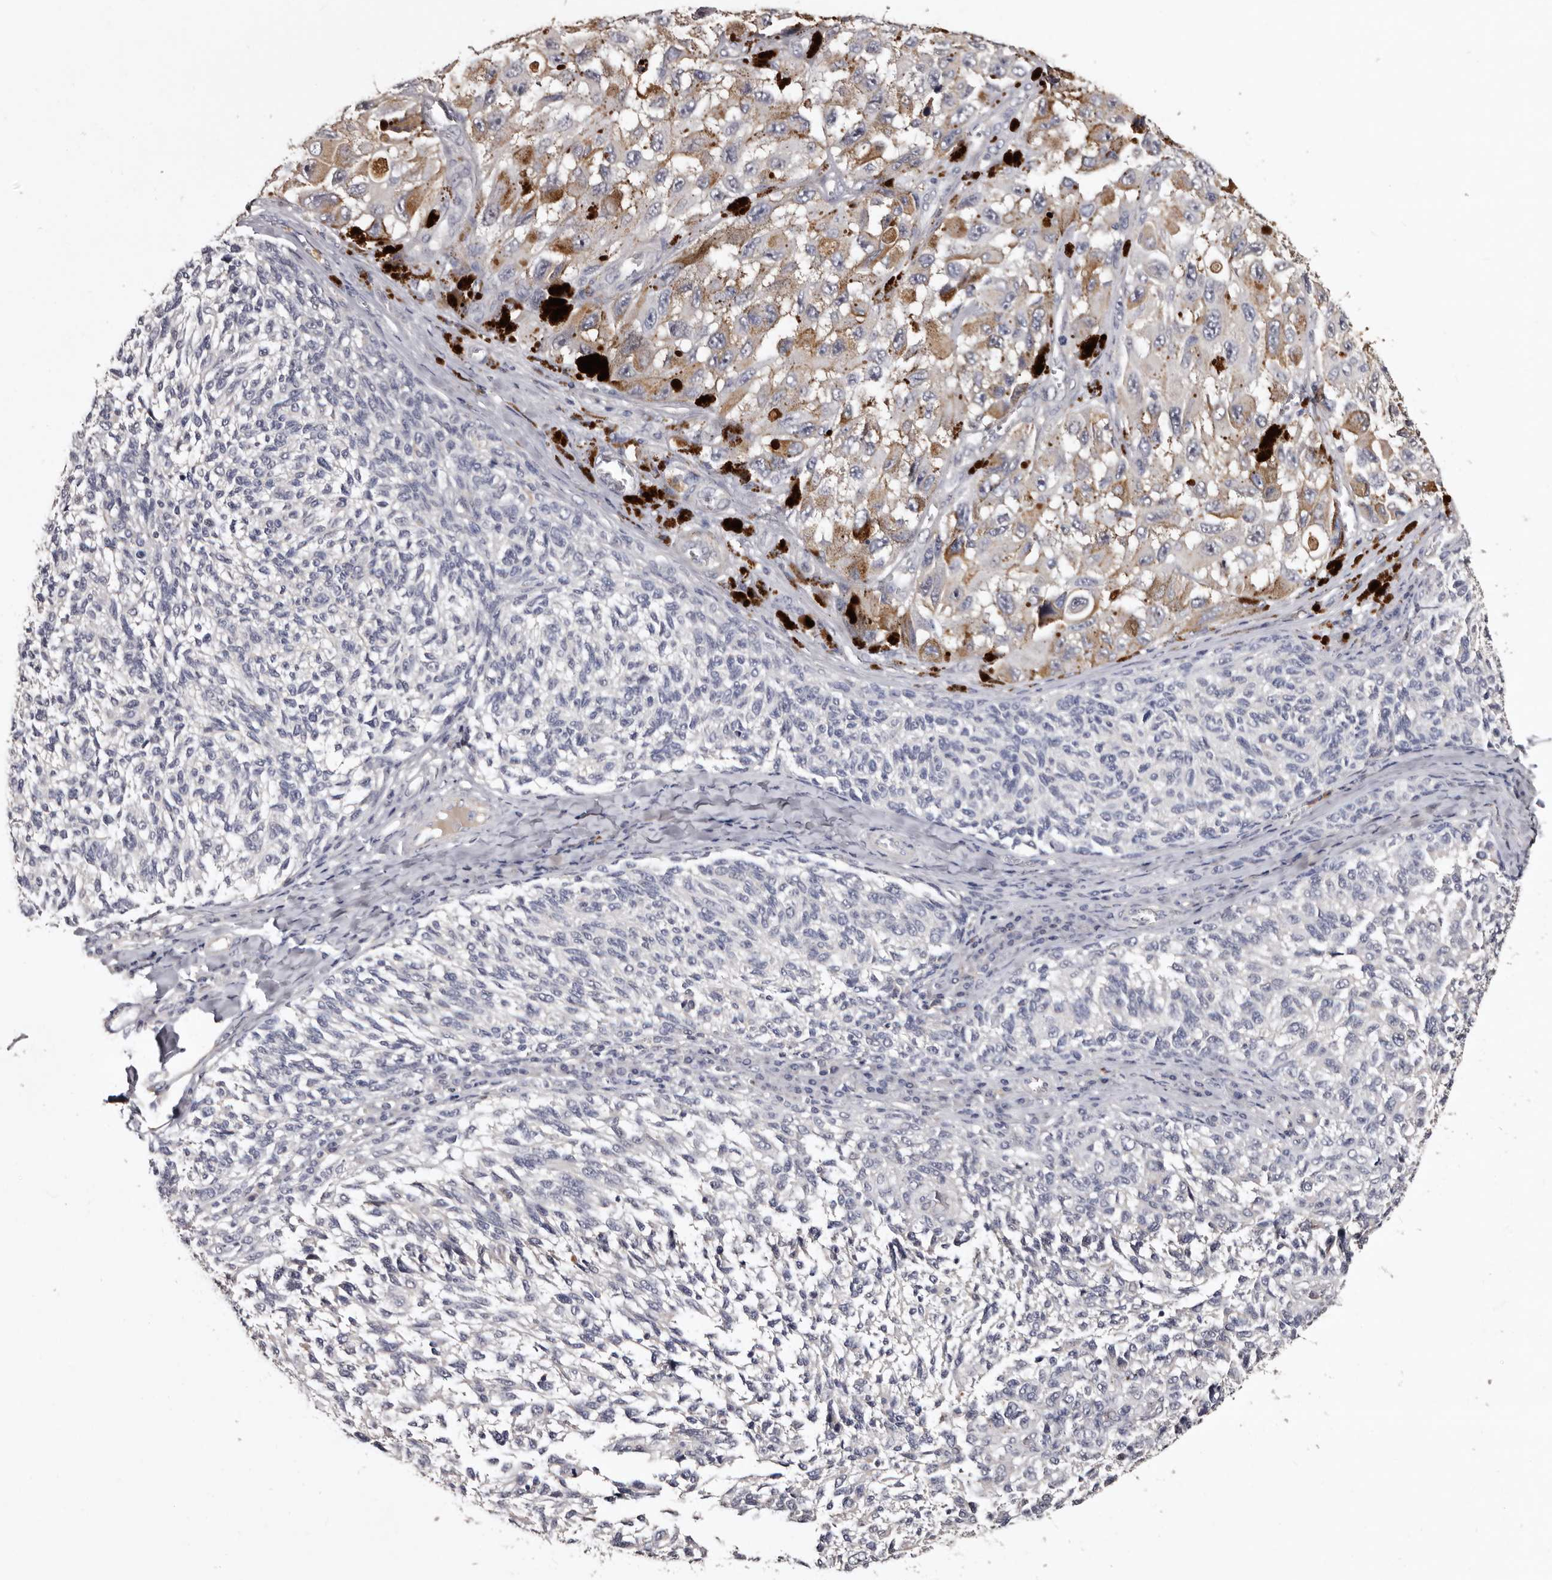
{"staining": {"intensity": "moderate", "quantity": "<25%", "location": "cytoplasmic/membranous"}, "tissue": "melanoma", "cell_type": "Tumor cells", "image_type": "cancer", "snomed": [{"axis": "morphology", "description": "Malignant melanoma, NOS"}, {"axis": "topography", "description": "Skin"}], "caption": "Immunohistochemical staining of melanoma reveals moderate cytoplasmic/membranous protein positivity in approximately <25% of tumor cells.", "gene": "SLC10A4", "patient": {"sex": "female", "age": 73}}